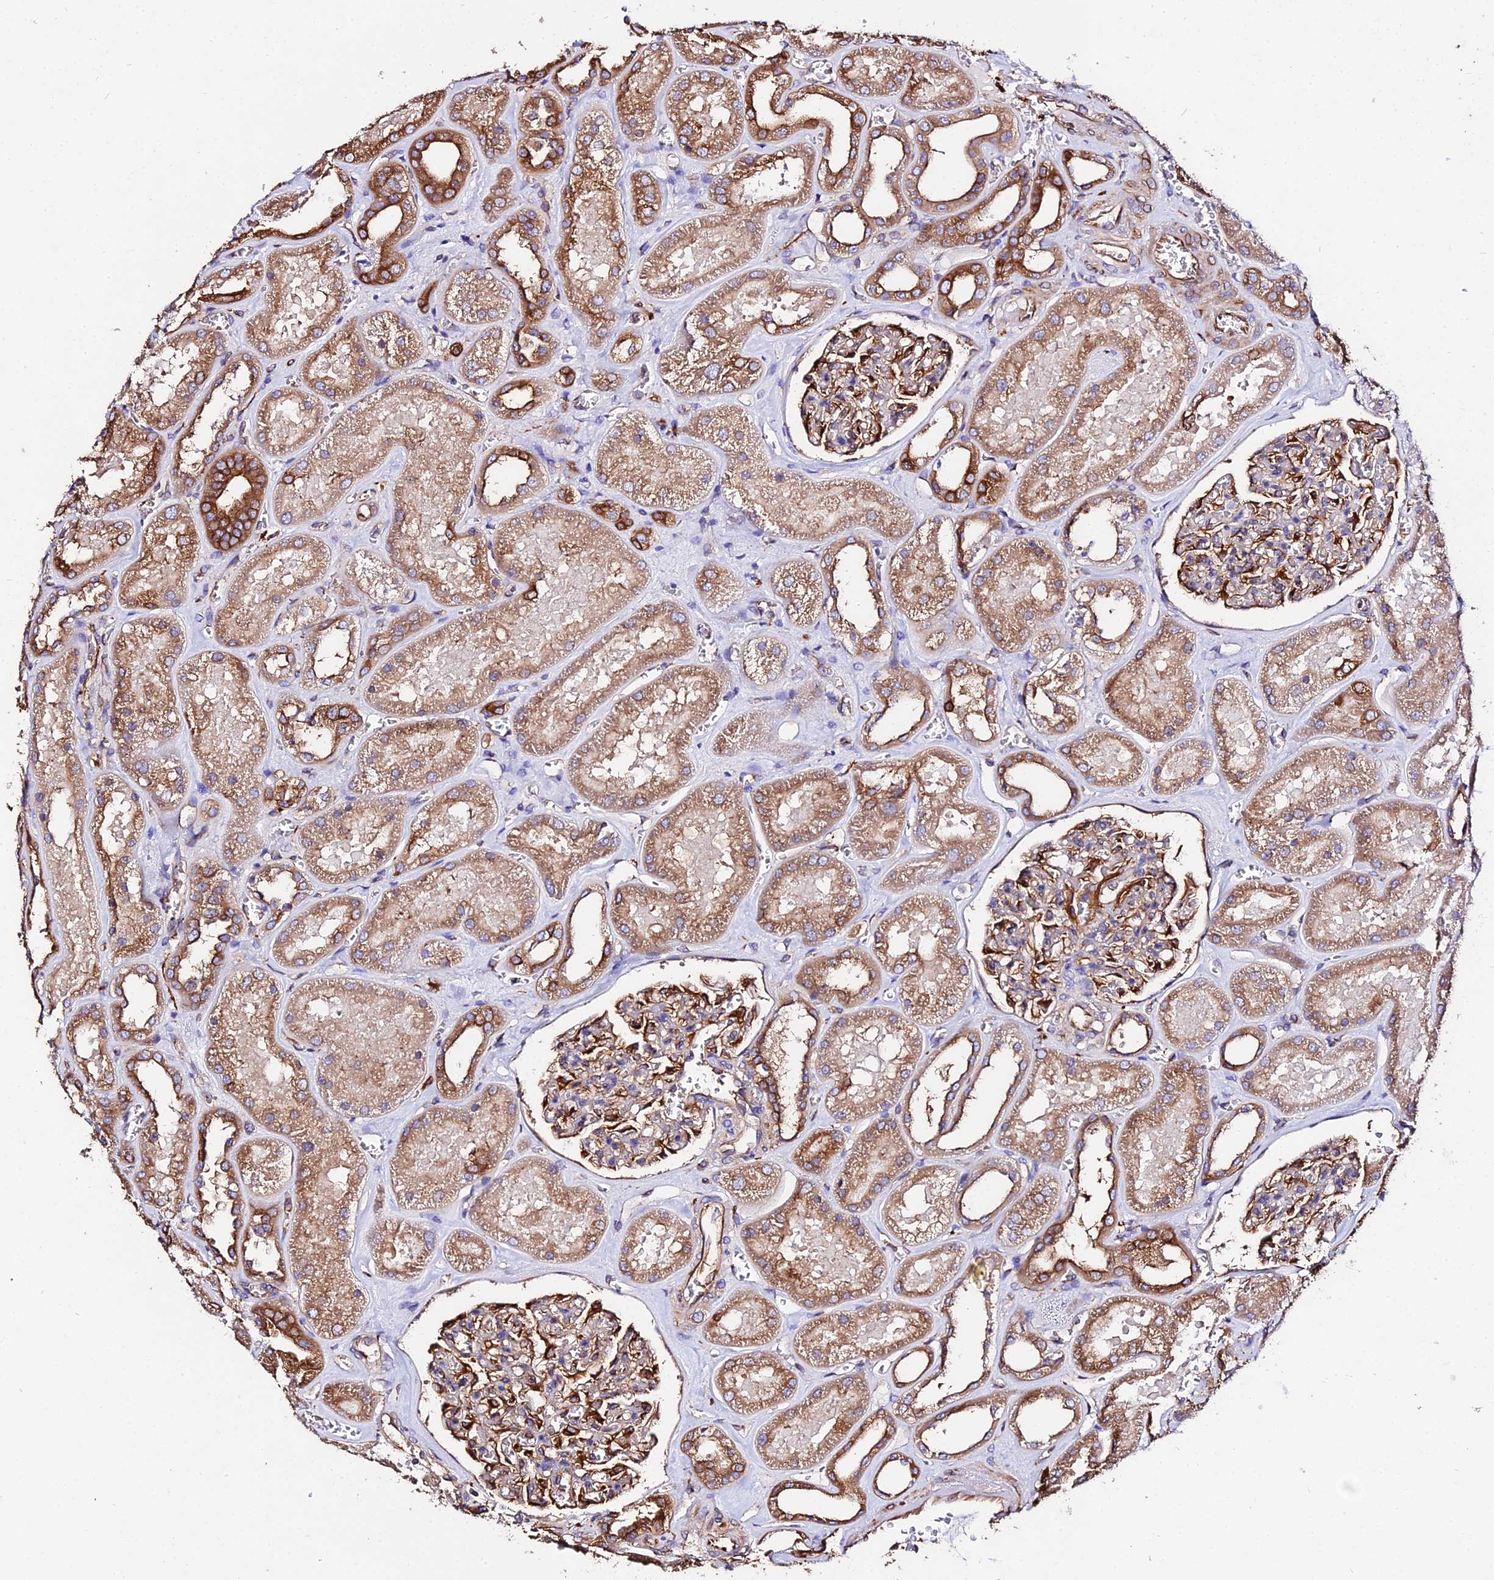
{"staining": {"intensity": "moderate", "quantity": "25%-75%", "location": "cytoplasmic/membranous"}, "tissue": "kidney", "cell_type": "Cells in glomeruli", "image_type": "normal", "snomed": [{"axis": "morphology", "description": "Normal tissue, NOS"}, {"axis": "morphology", "description": "Adenocarcinoma, NOS"}, {"axis": "topography", "description": "Kidney"}], "caption": "Normal kidney shows moderate cytoplasmic/membranous staining in about 25%-75% of cells in glomeruli (IHC, brightfield microscopy, high magnification)..", "gene": "TUBA1A", "patient": {"sex": "female", "age": 68}}